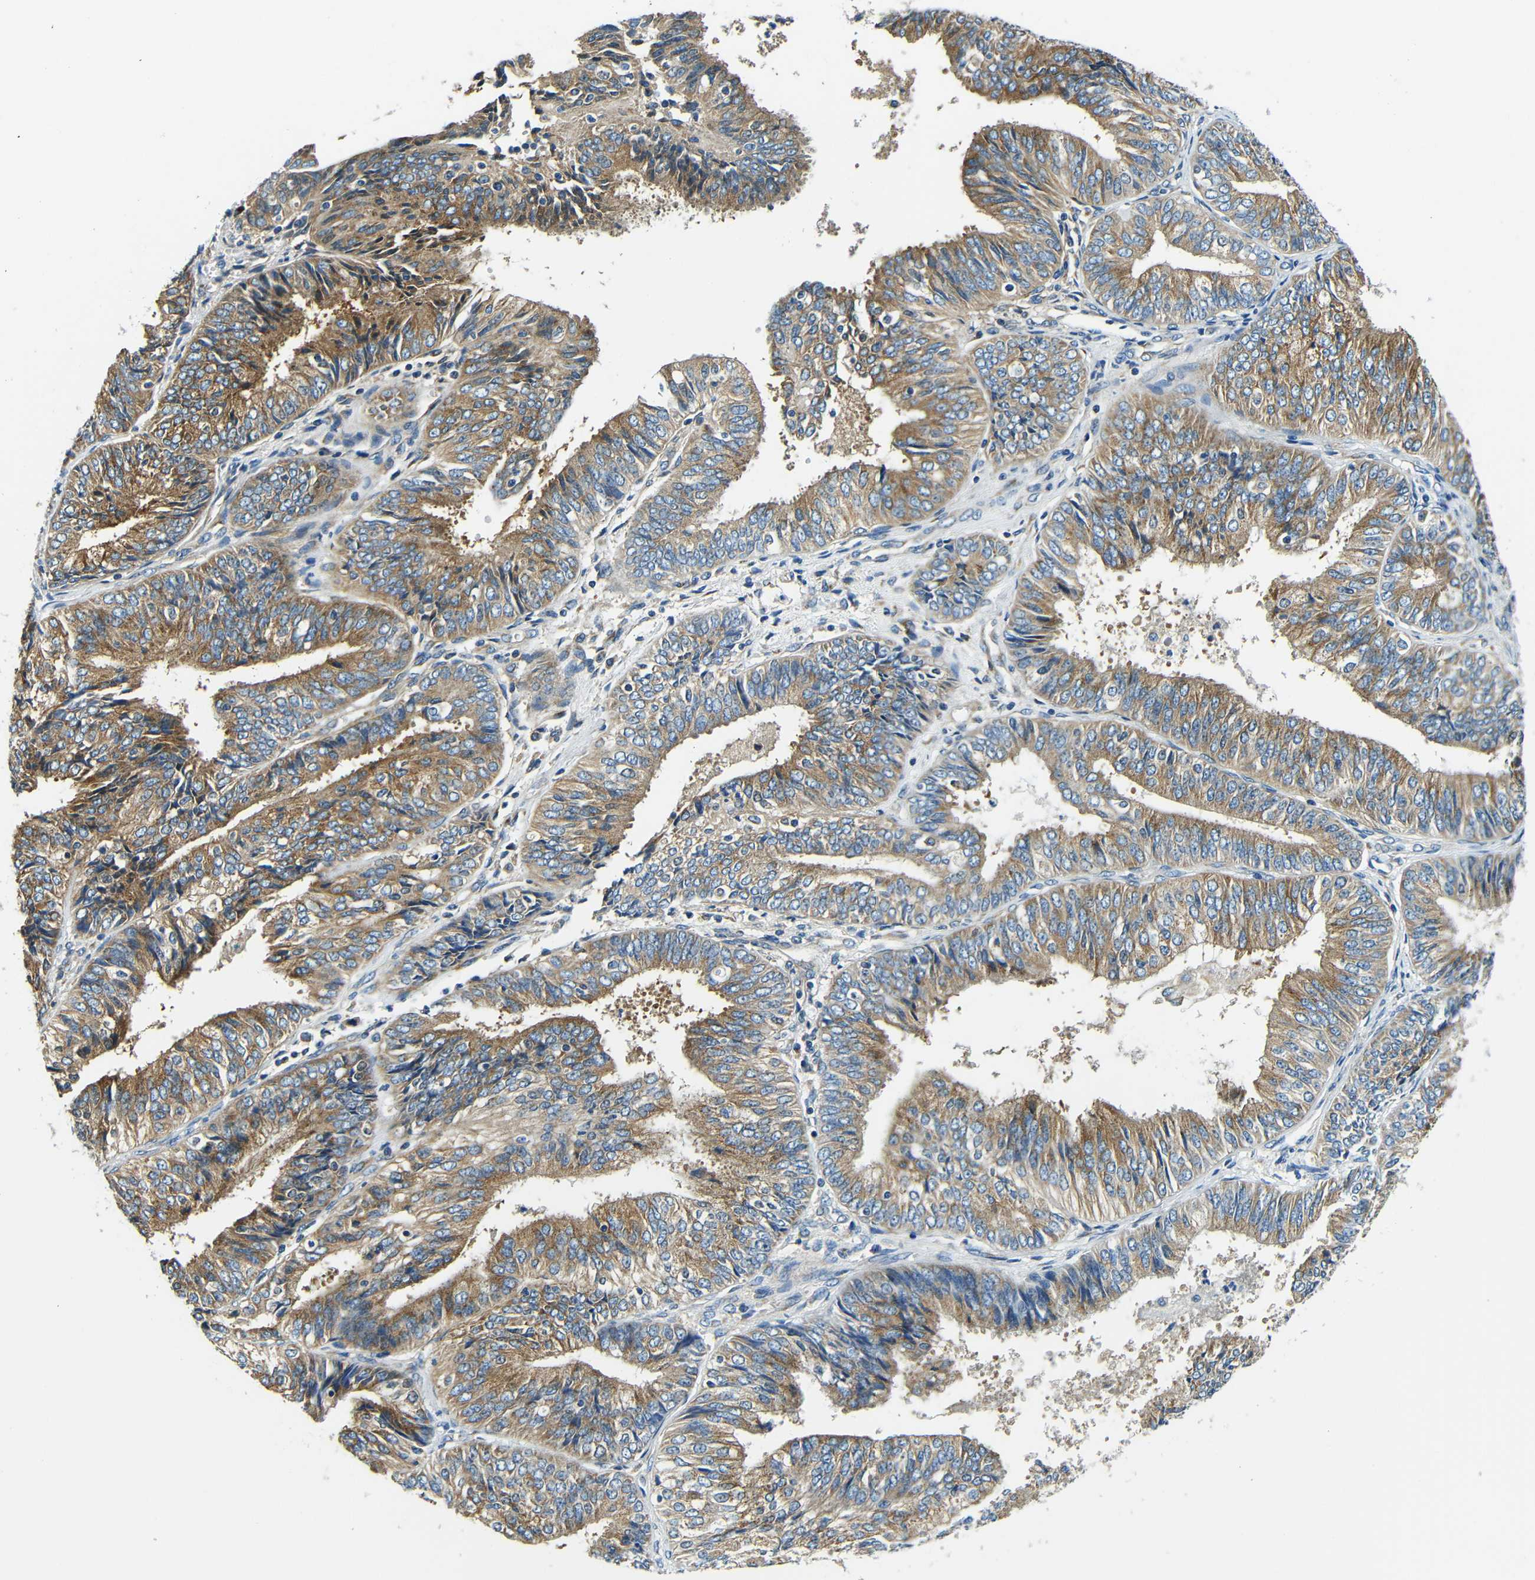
{"staining": {"intensity": "moderate", "quantity": ">75%", "location": "cytoplasmic/membranous"}, "tissue": "endometrial cancer", "cell_type": "Tumor cells", "image_type": "cancer", "snomed": [{"axis": "morphology", "description": "Adenocarcinoma, NOS"}, {"axis": "topography", "description": "Endometrium"}], "caption": "Human adenocarcinoma (endometrial) stained for a protein (brown) reveals moderate cytoplasmic/membranous positive positivity in approximately >75% of tumor cells.", "gene": "USO1", "patient": {"sex": "female", "age": 58}}